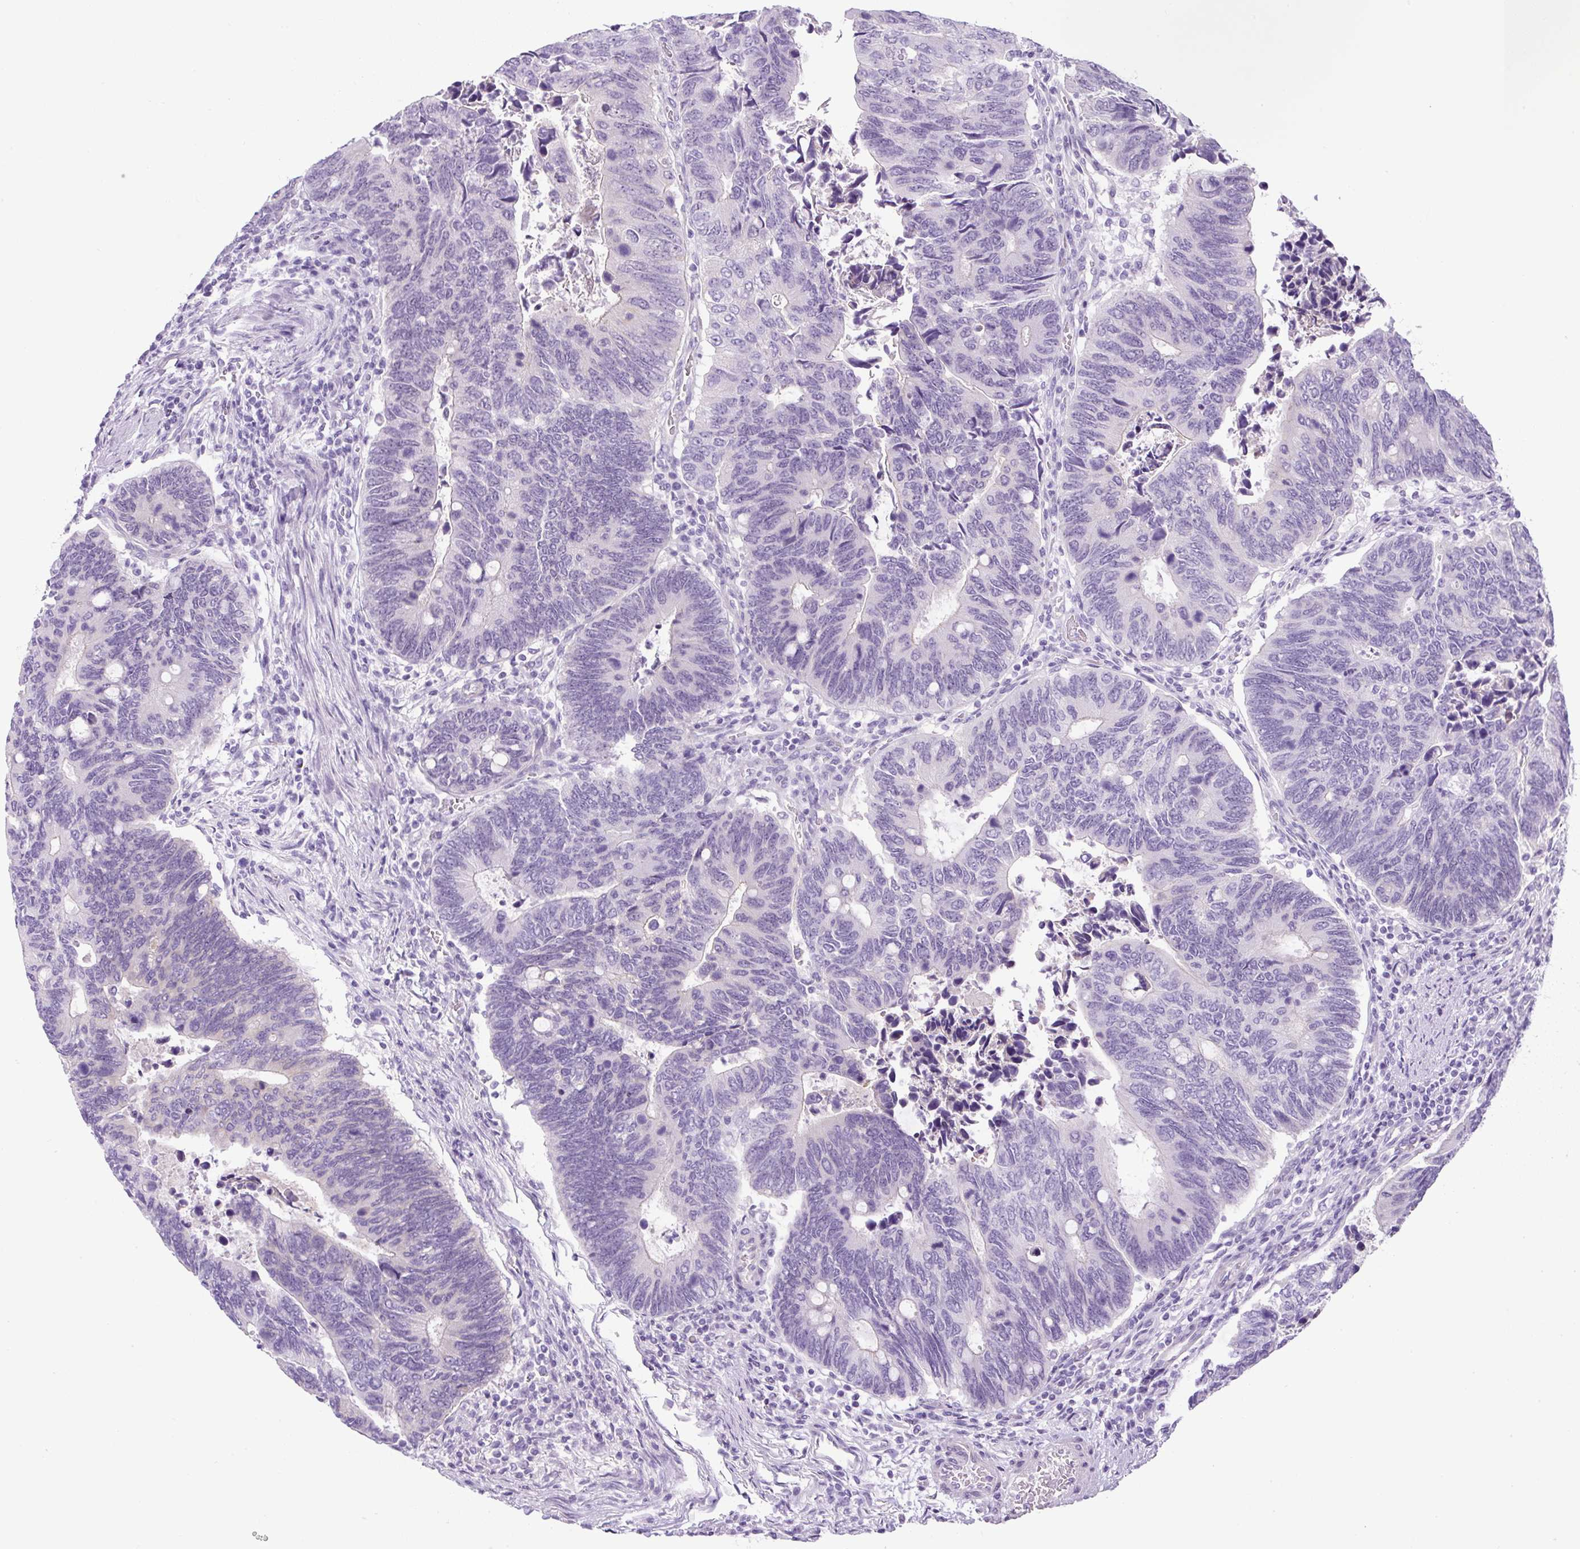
{"staining": {"intensity": "negative", "quantity": "none", "location": "none"}, "tissue": "colorectal cancer", "cell_type": "Tumor cells", "image_type": "cancer", "snomed": [{"axis": "morphology", "description": "Adenocarcinoma, NOS"}, {"axis": "topography", "description": "Colon"}], "caption": "This is an IHC photomicrograph of colorectal cancer. There is no staining in tumor cells.", "gene": "ADAMTS19", "patient": {"sex": "male", "age": 87}}